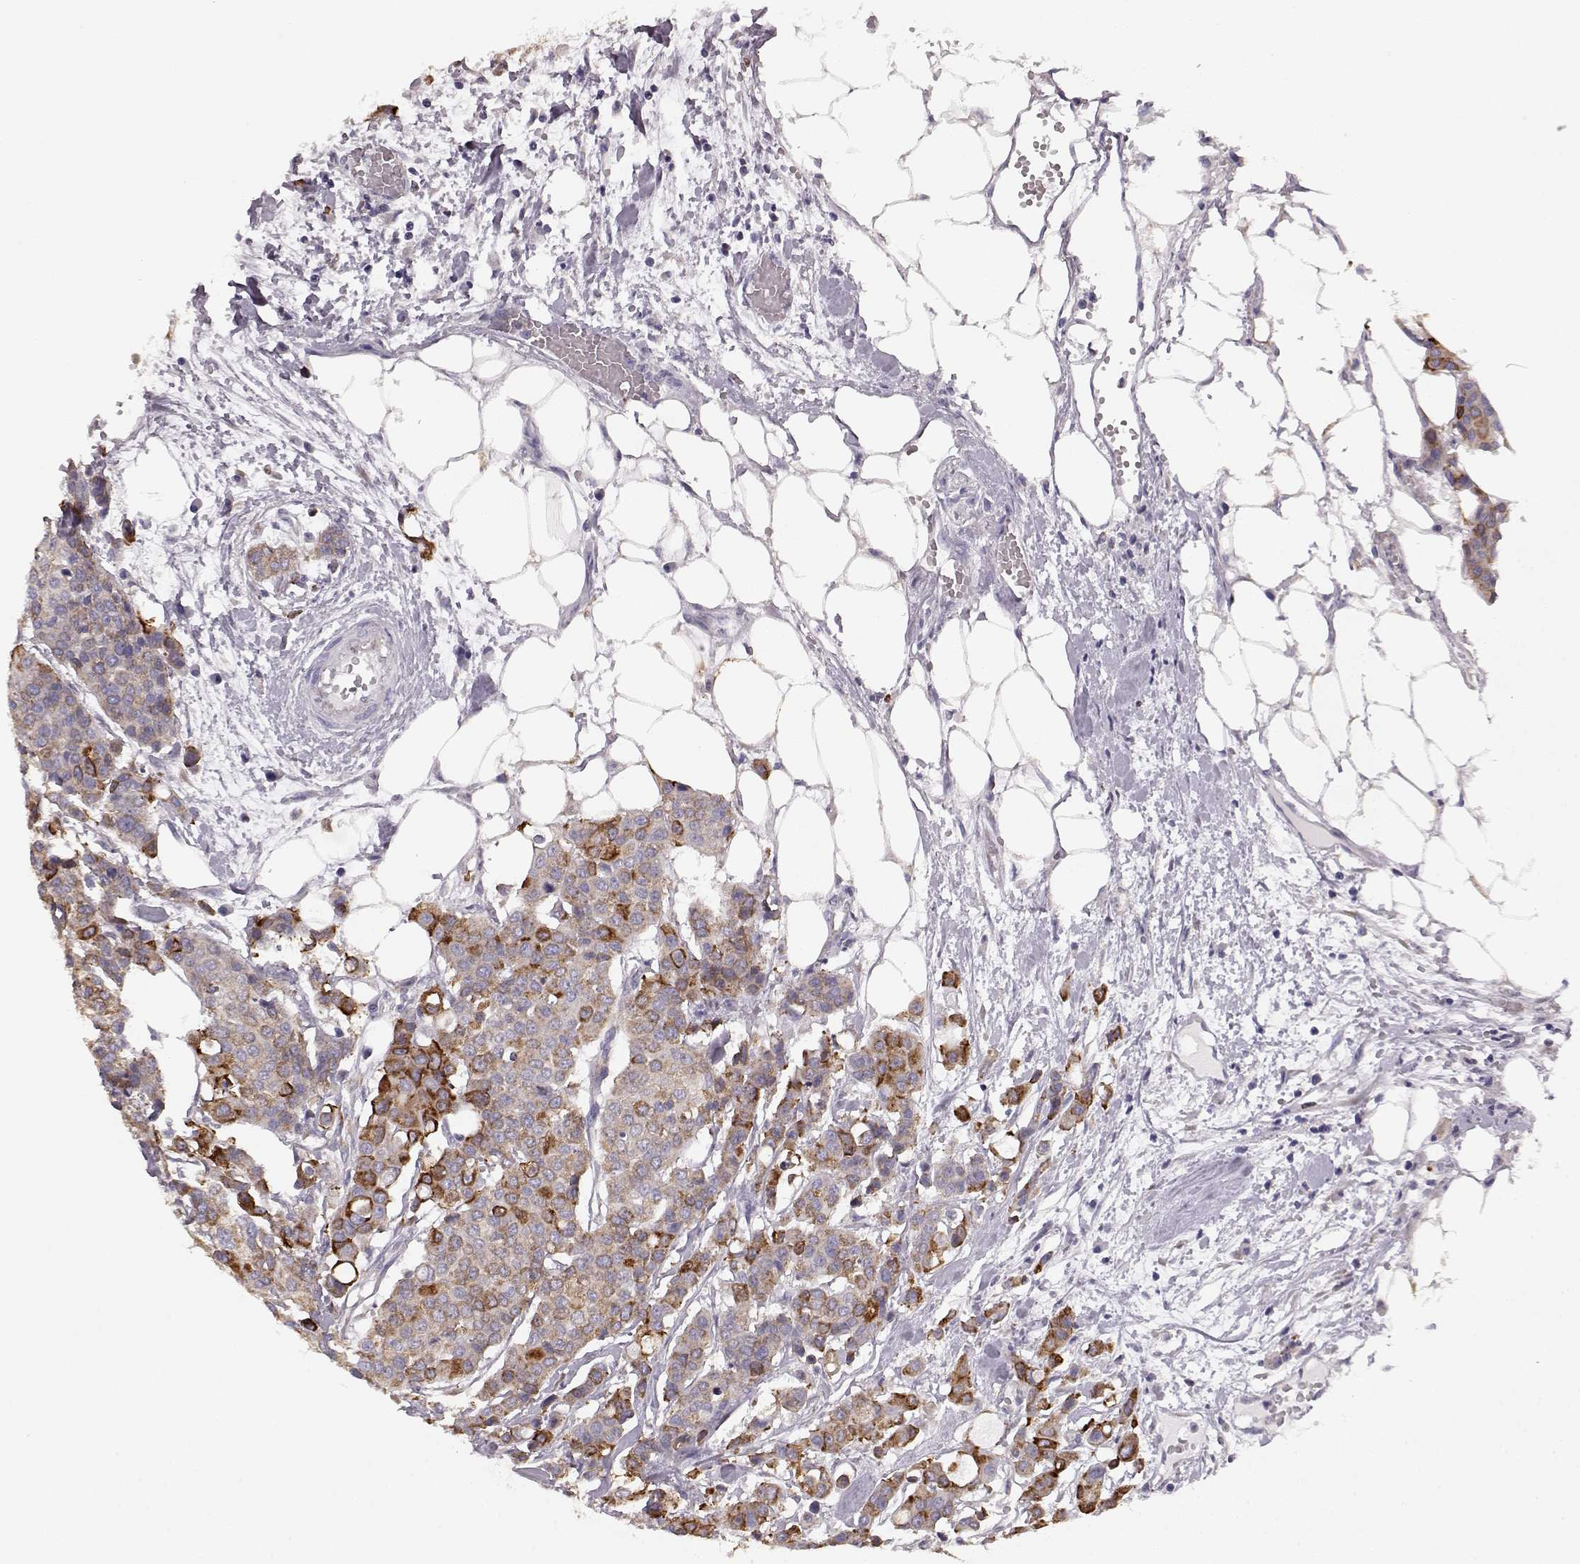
{"staining": {"intensity": "strong", "quantity": "<25%", "location": "cytoplasmic/membranous"}, "tissue": "carcinoid", "cell_type": "Tumor cells", "image_type": "cancer", "snomed": [{"axis": "morphology", "description": "Carcinoid, malignant, NOS"}, {"axis": "topography", "description": "Colon"}], "caption": "Carcinoid tissue reveals strong cytoplasmic/membranous positivity in approximately <25% of tumor cells (Stains: DAB (3,3'-diaminobenzidine) in brown, nuclei in blue, Microscopy: brightfield microscopy at high magnification).", "gene": "ELOVL5", "patient": {"sex": "male", "age": 81}}